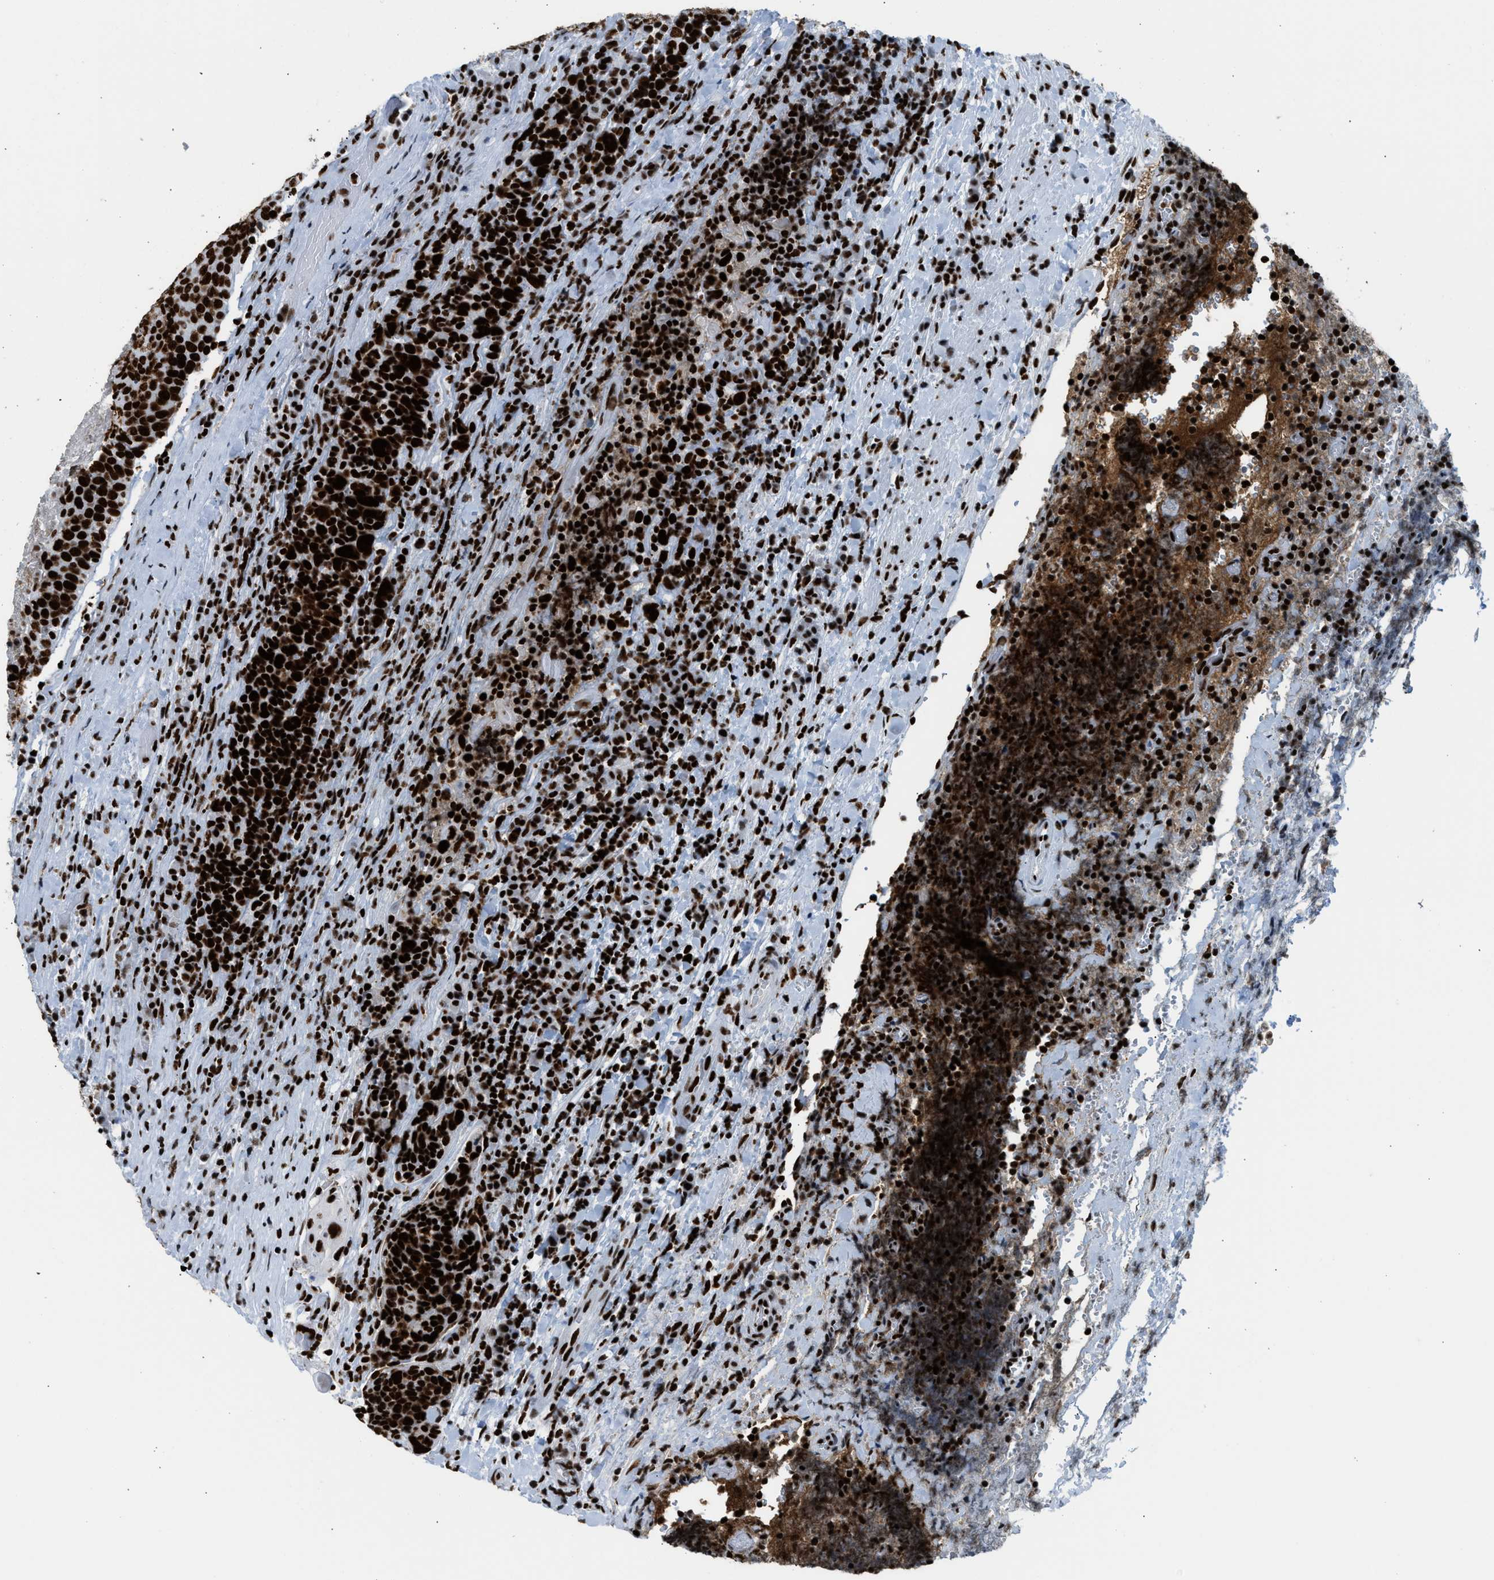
{"staining": {"intensity": "strong", "quantity": ">75%", "location": "nuclear"}, "tissue": "head and neck cancer", "cell_type": "Tumor cells", "image_type": "cancer", "snomed": [{"axis": "morphology", "description": "Squamous cell carcinoma, NOS"}, {"axis": "morphology", "description": "Squamous cell carcinoma, metastatic, NOS"}, {"axis": "topography", "description": "Lymph node"}, {"axis": "topography", "description": "Head-Neck"}], "caption": "Protein analysis of head and neck cancer tissue displays strong nuclear staining in approximately >75% of tumor cells.", "gene": "PIF1", "patient": {"sex": "male", "age": 62}}